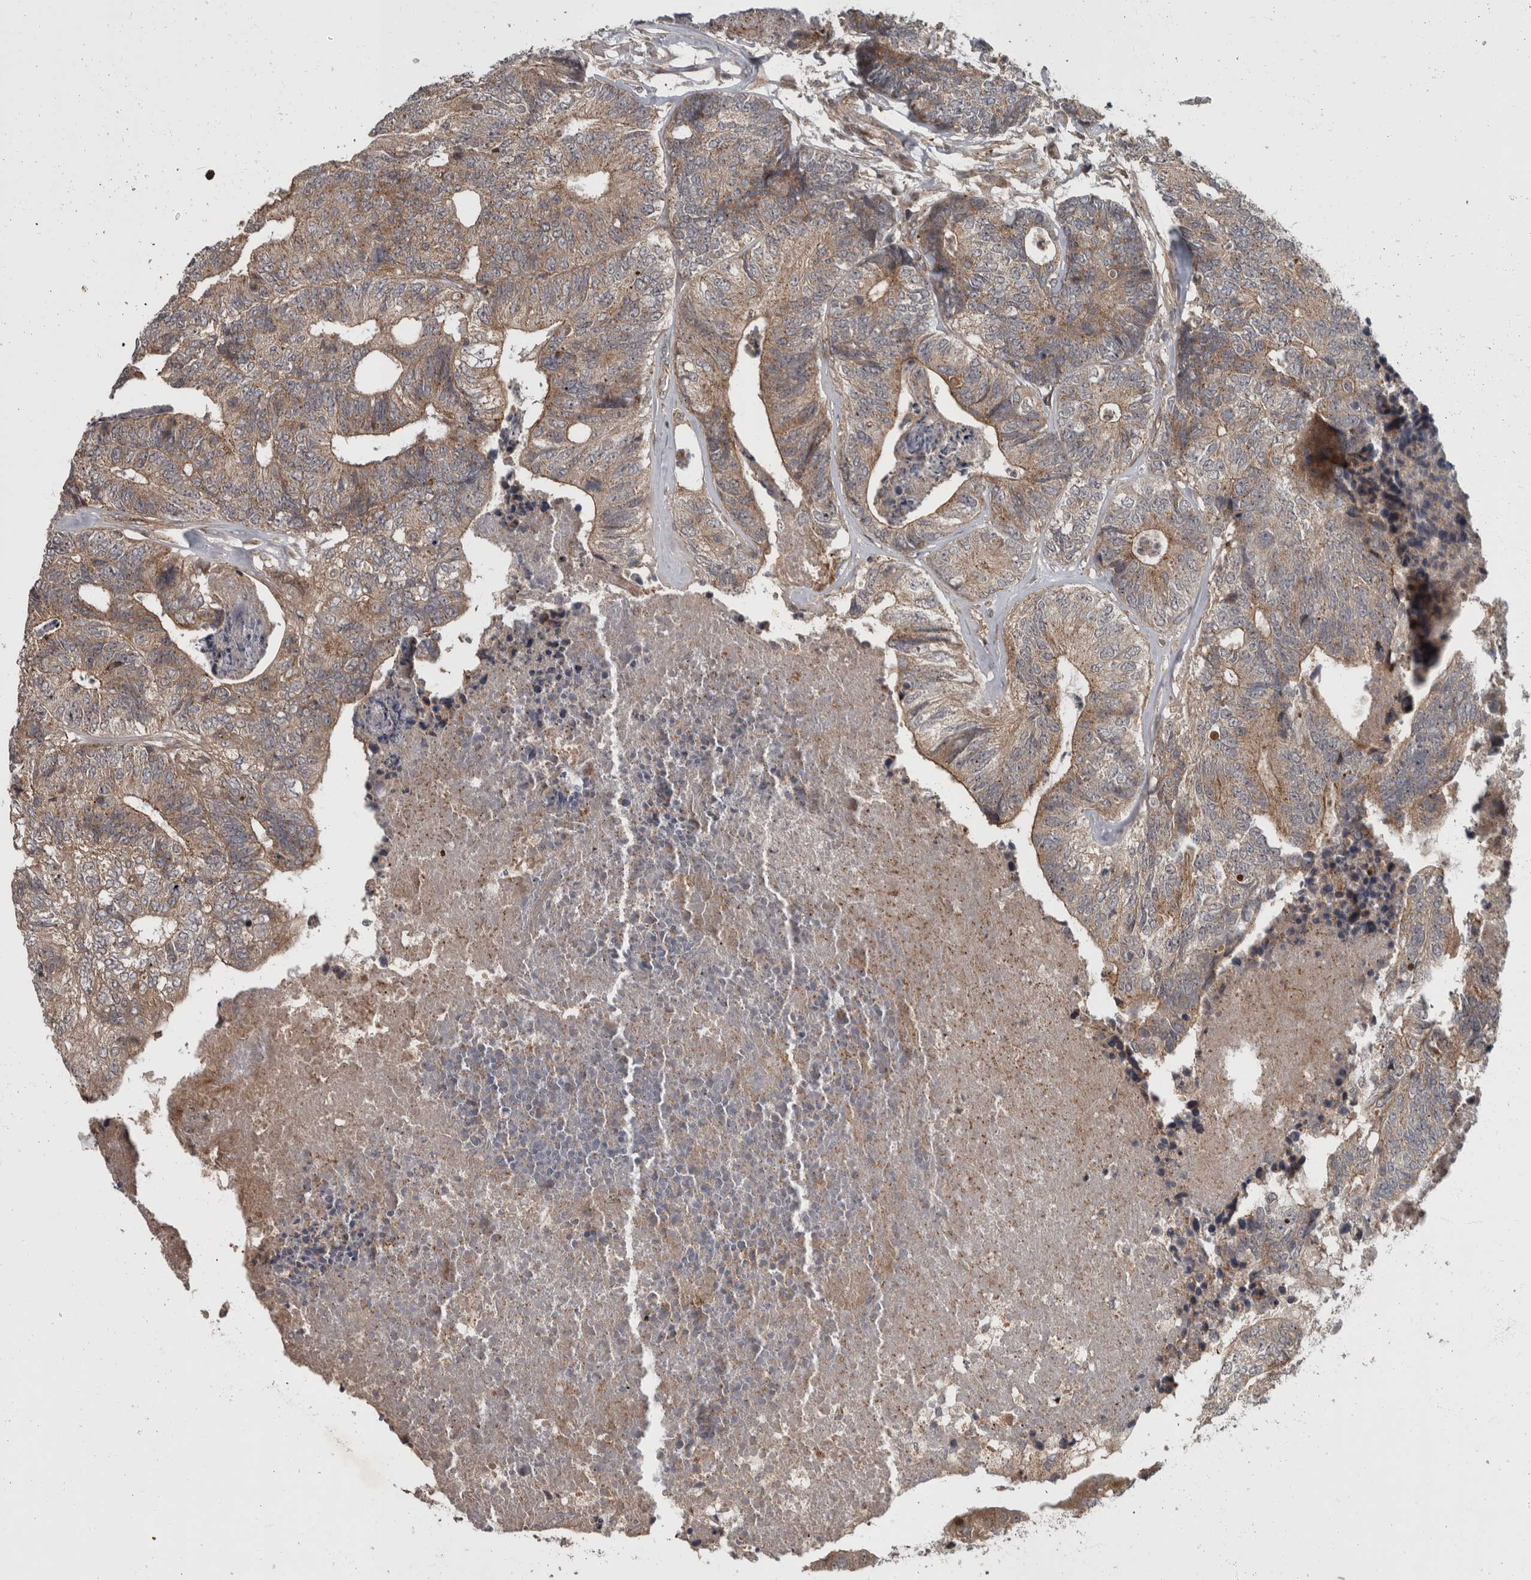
{"staining": {"intensity": "weak", "quantity": "<25%", "location": "cytoplasmic/membranous"}, "tissue": "colorectal cancer", "cell_type": "Tumor cells", "image_type": "cancer", "snomed": [{"axis": "morphology", "description": "Adenocarcinoma, NOS"}, {"axis": "topography", "description": "Colon"}], "caption": "Immunohistochemistry (IHC) of human colorectal cancer (adenocarcinoma) demonstrates no staining in tumor cells.", "gene": "VEGFD", "patient": {"sex": "female", "age": 67}}